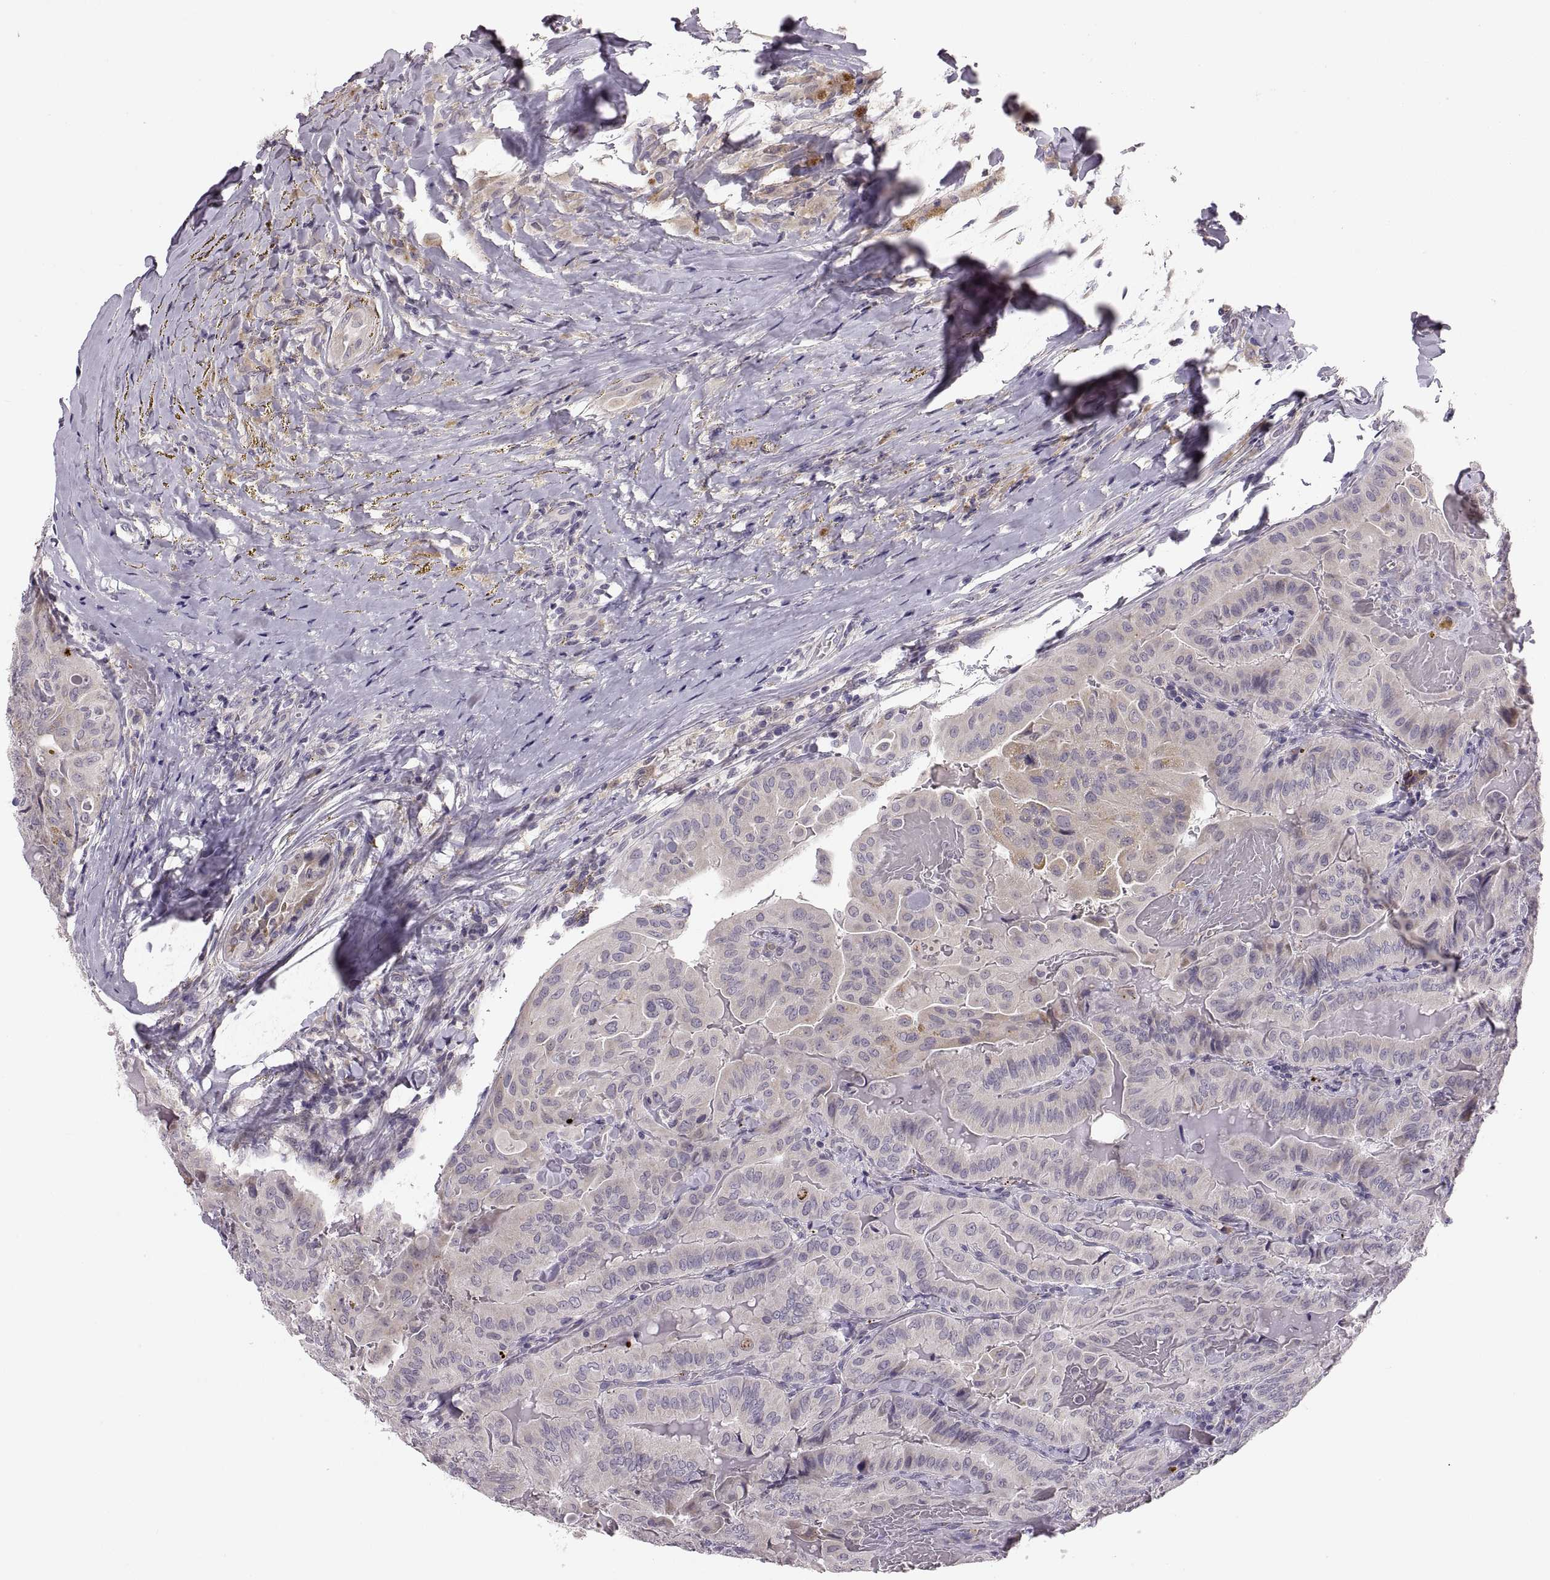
{"staining": {"intensity": "weak", "quantity": "25%-75%", "location": "cytoplasmic/membranous"}, "tissue": "thyroid cancer", "cell_type": "Tumor cells", "image_type": "cancer", "snomed": [{"axis": "morphology", "description": "Papillary adenocarcinoma, NOS"}, {"axis": "topography", "description": "Thyroid gland"}], "caption": "The histopathology image displays staining of thyroid cancer, revealing weak cytoplasmic/membranous protein positivity (brown color) within tumor cells. (DAB = brown stain, brightfield microscopy at high magnification).", "gene": "ADH6", "patient": {"sex": "female", "age": 68}}